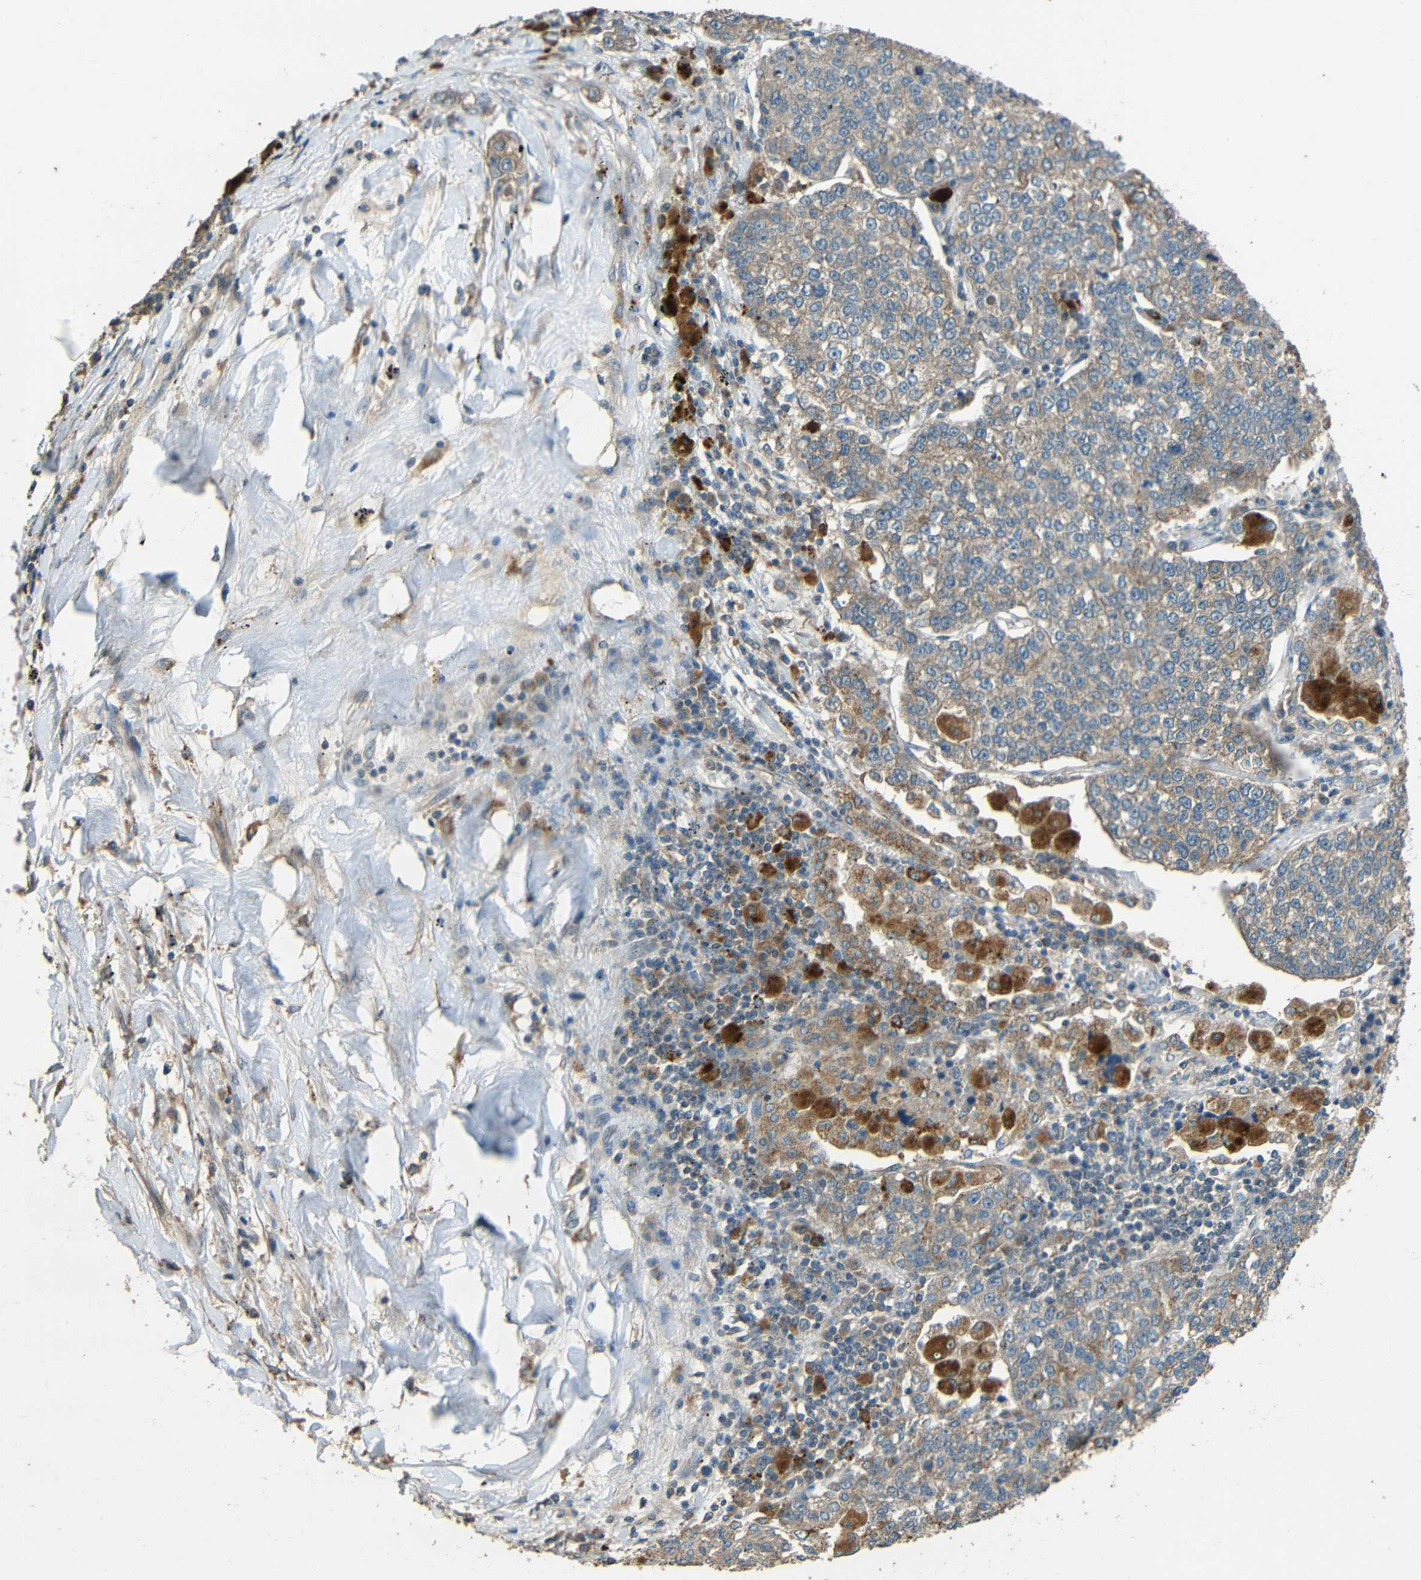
{"staining": {"intensity": "moderate", "quantity": ">75%", "location": "cytoplasmic/membranous"}, "tissue": "lung cancer", "cell_type": "Tumor cells", "image_type": "cancer", "snomed": [{"axis": "morphology", "description": "Adenocarcinoma, NOS"}, {"axis": "topography", "description": "Lung"}], "caption": "An image of lung cancer stained for a protein shows moderate cytoplasmic/membranous brown staining in tumor cells.", "gene": "ACACA", "patient": {"sex": "male", "age": 49}}